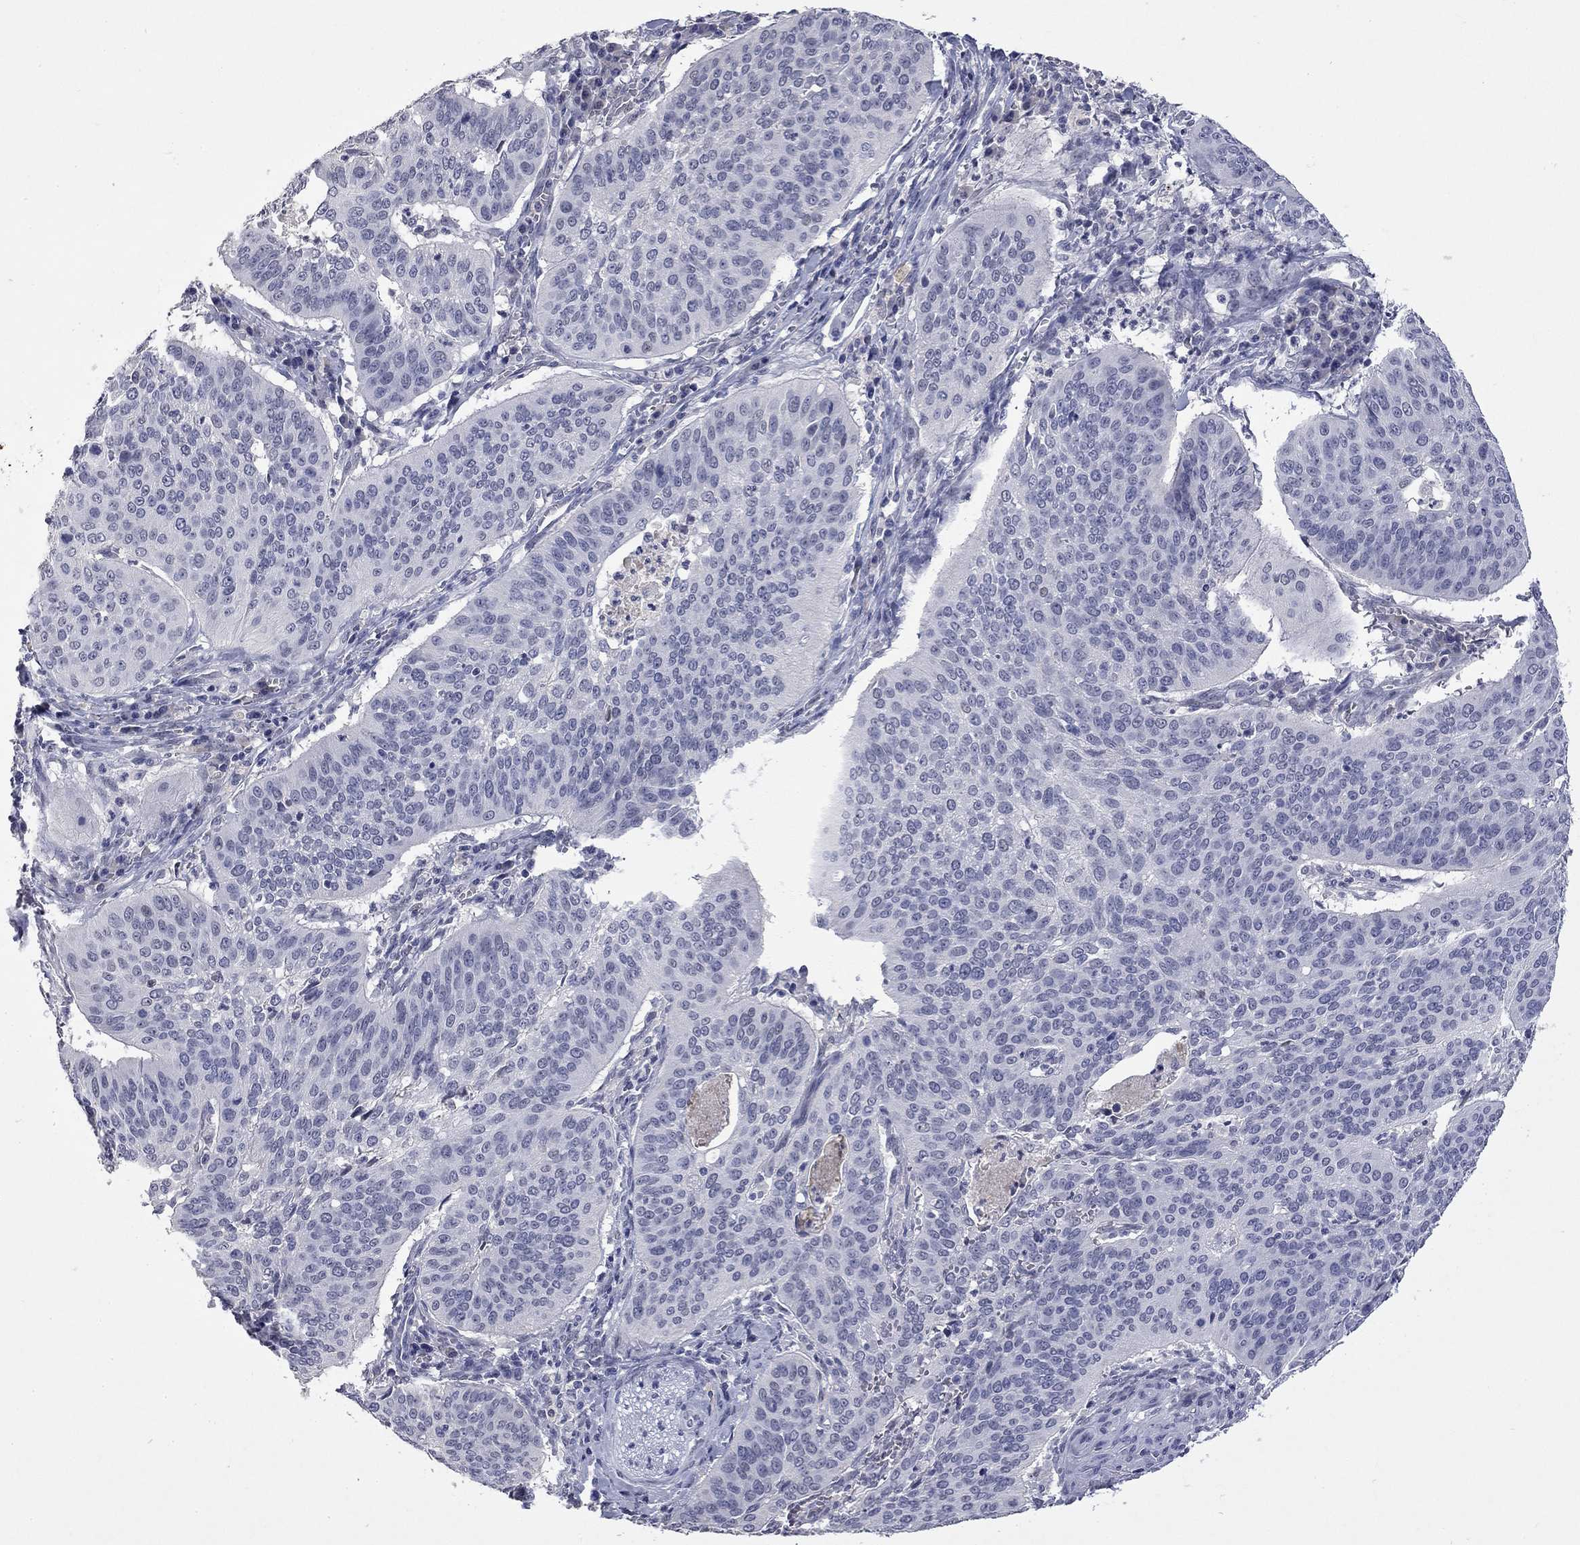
{"staining": {"intensity": "negative", "quantity": "none", "location": "none"}, "tissue": "cervical cancer", "cell_type": "Tumor cells", "image_type": "cancer", "snomed": [{"axis": "morphology", "description": "Normal tissue, NOS"}, {"axis": "morphology", "description": "Squamous cell carcinoma, NOS"}, {"axis": "topography", "description": "Cervix"}], "caption": "Cervical cancer was stained to show a protein in brown. There is no significant positivity in tumor cells.", "gene": "SLC51A", "patient": {"sex": "female", "age": 39}}